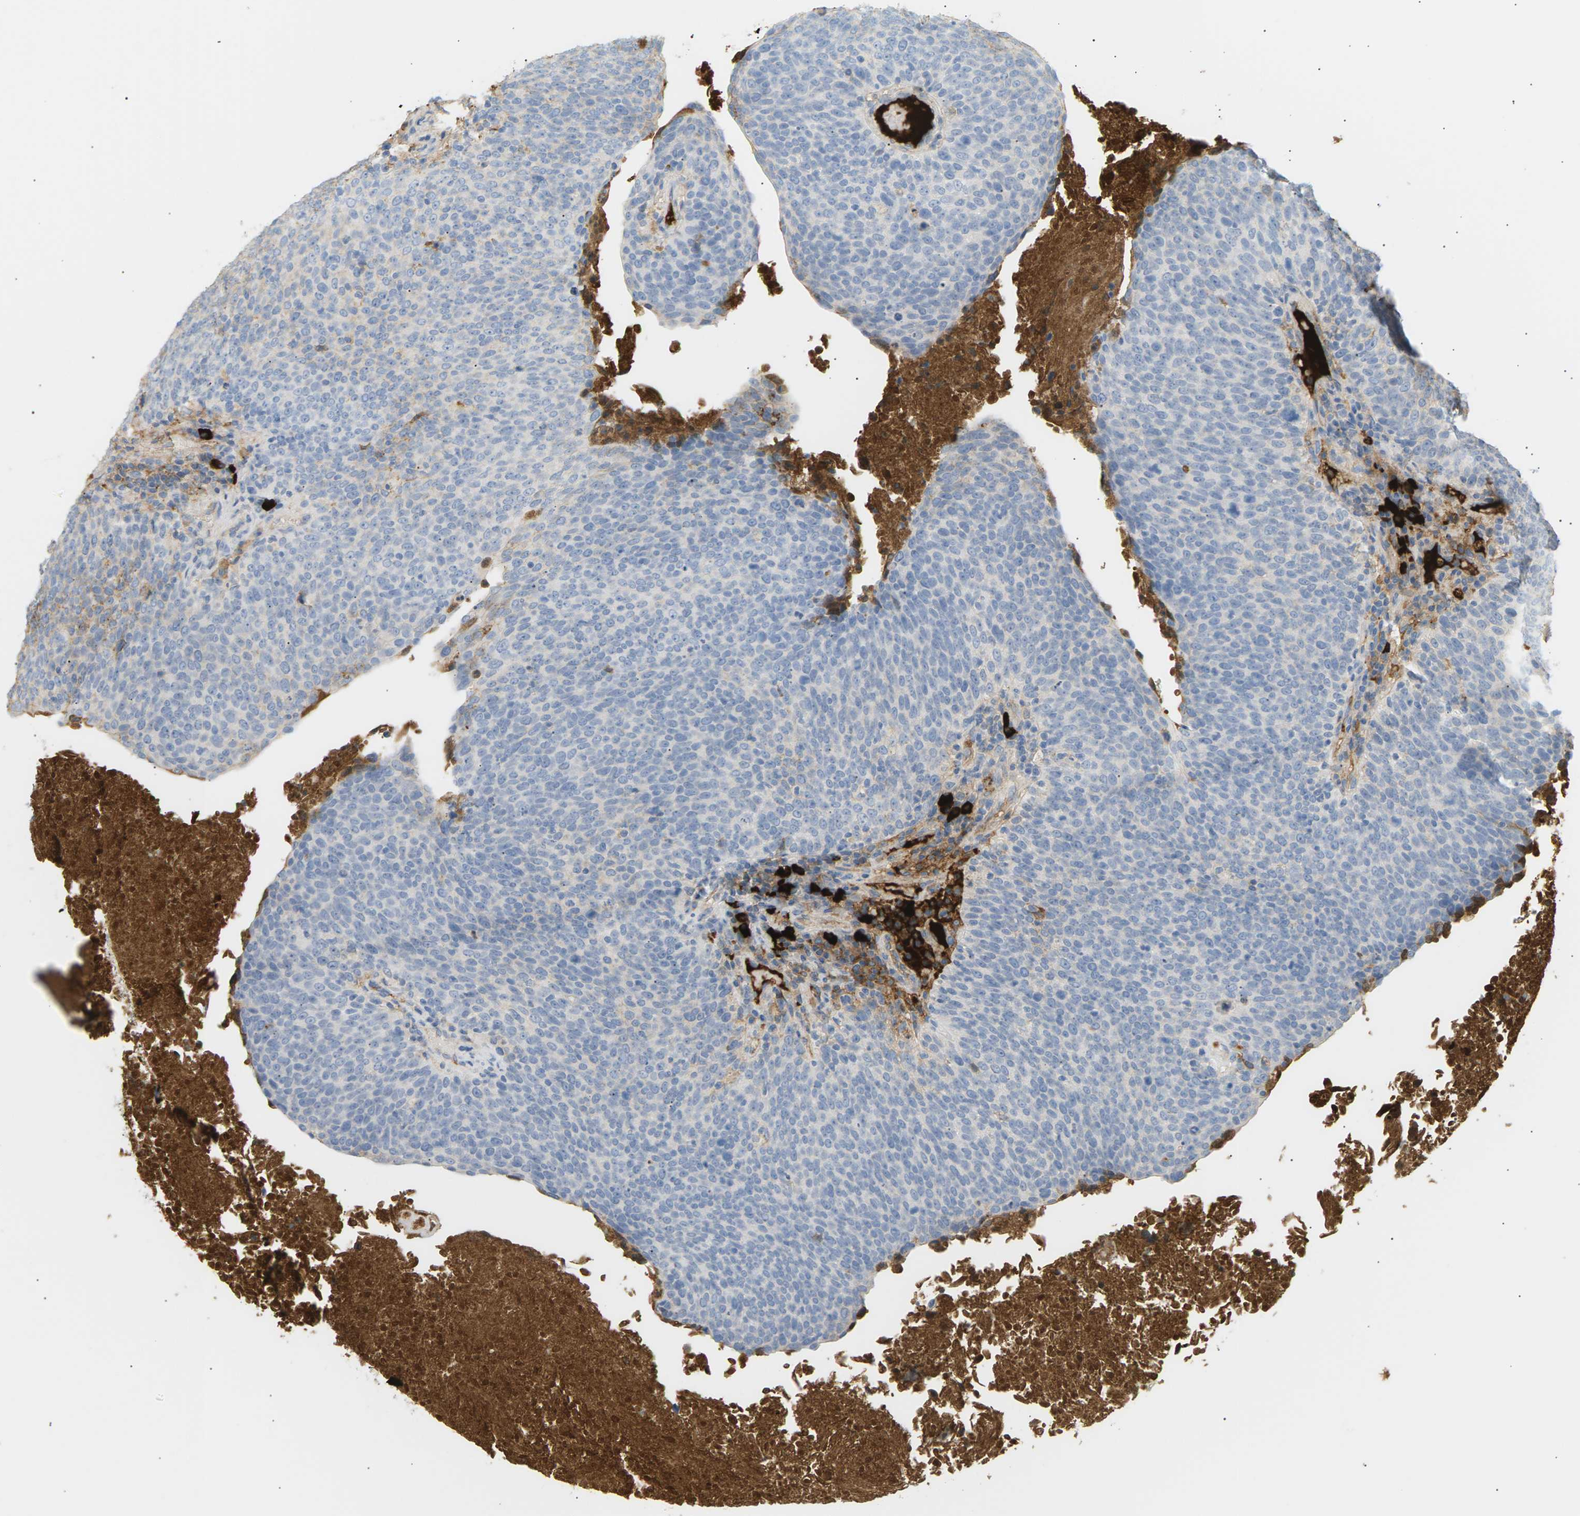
{"staining": {"intensity": "negative", "quantity": "none", "location": "none"}, "tissue": "head and neck cancer", "cell_type": "Tumor cells", "image_type": "cancer", "snomed": [{"axis": "morphology", "description": "Squamous cell carcinoma, NOS"}, {"axis": "morphology", "description": "Squamous cell carcinoma, metastatic, NOS"}, {"axis": "topography", "description": "Lymph node"}, {"axis": "topography", "description": "Head-Neck"}], "caption": "High magnification brightfield microscopy of head and neck squamous cell carcinoma stained with DAB (brown) and counterstained with hematoxylin (blue): tumor cells show no significant expression. Brightfield microscopy of immunohistochemistry (IHC) stained with DAB (brown) and hematoxylin (blue), captured at high magnification.", "gene": "IGLC3", "patient": {"sex": "male", "age": 62}}